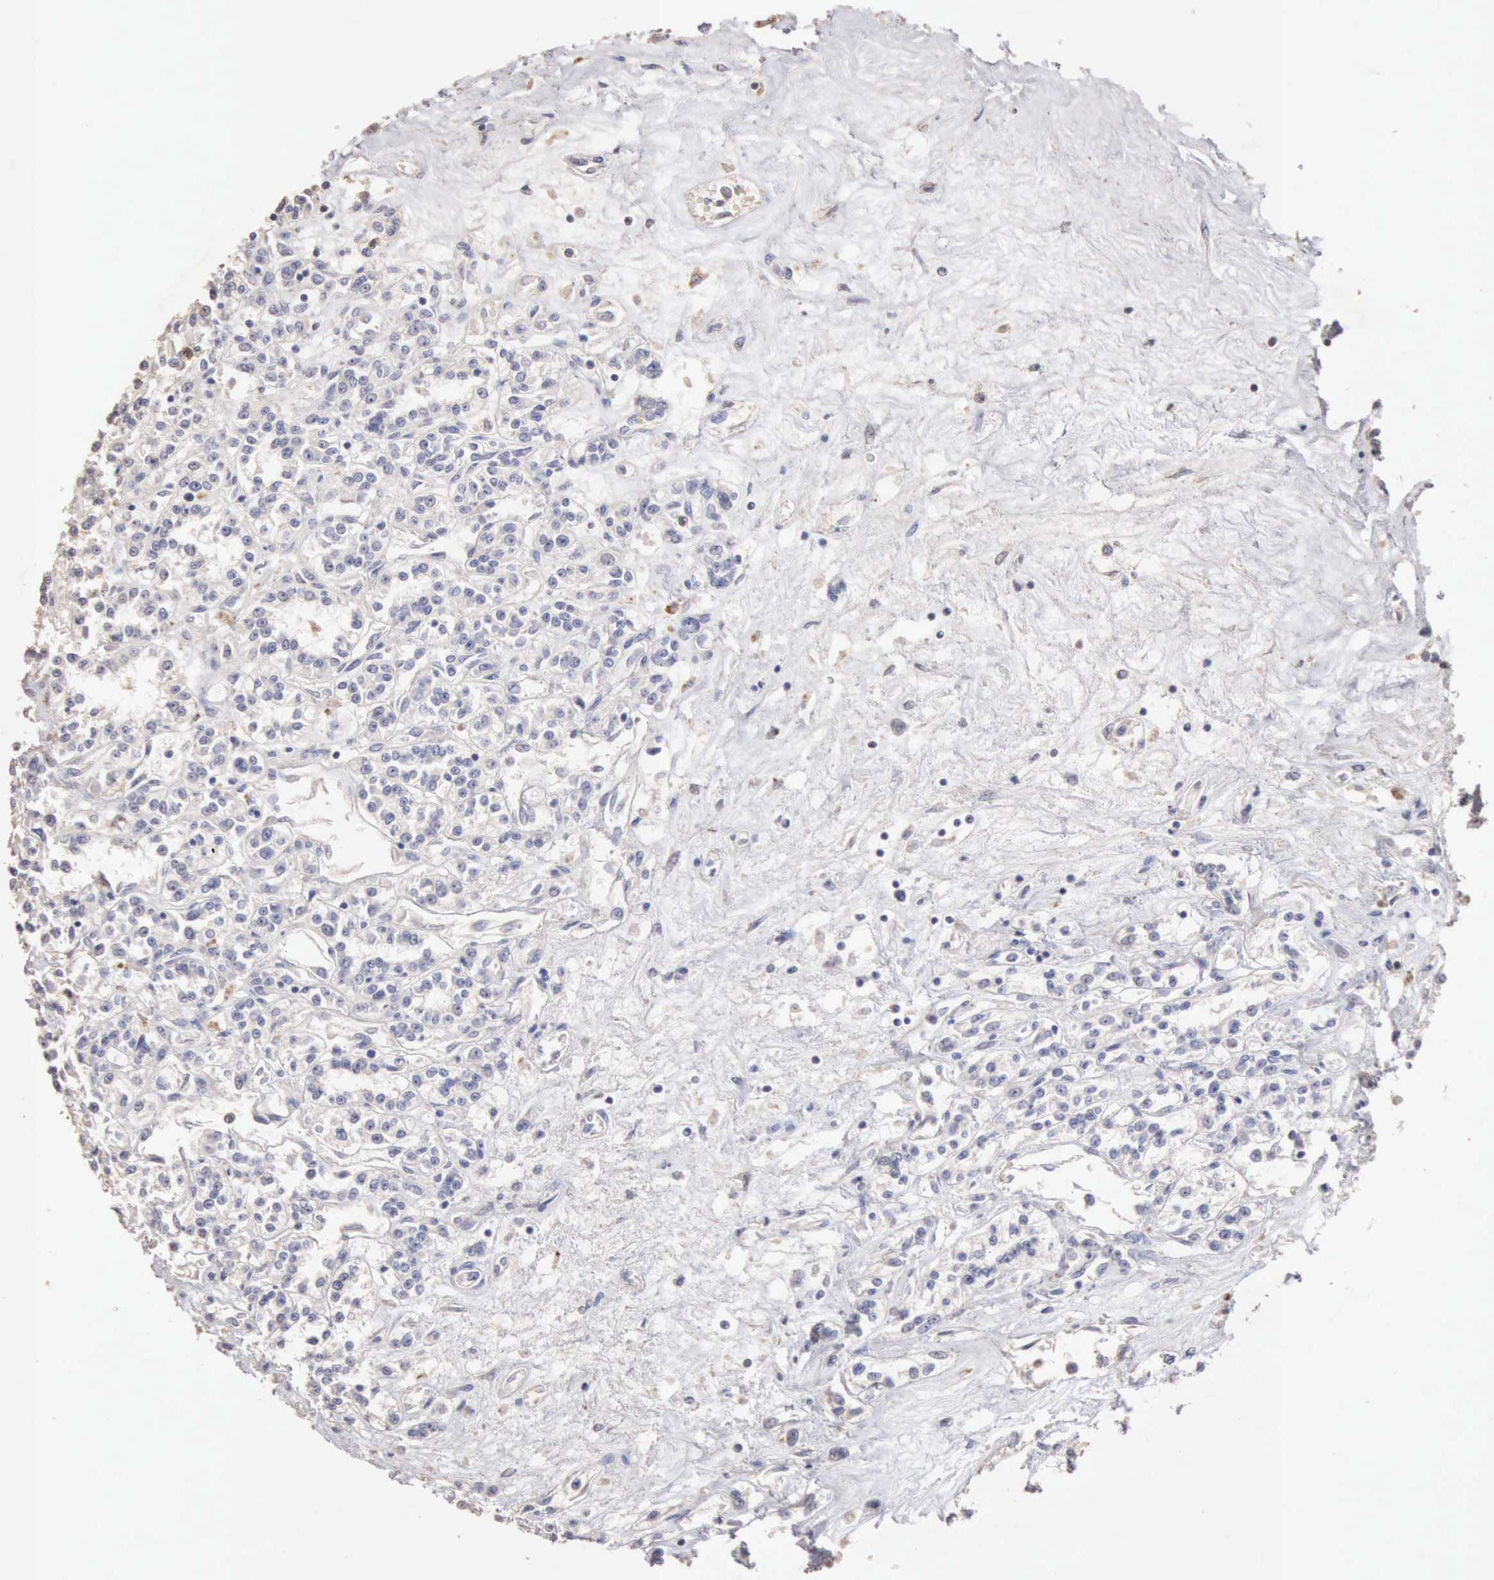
{"staining": {"intensity": "negative", "quantity": "none", "location": "none"}, "tissue": "renal cancer", "cell_type": "Tumor cells", "image_type": "cancer", "snomed": [{"axis": "morphology", "description": "Adenocarcinoma, NOS"}, {"axis": "topography", "description": "Kidney"}], "caption": "IHC image of human renal cancer (adenocarcinoma) stained for a protein (brown), which exhibits no expression in tumor cells.", "gene": "KRT6B", "patient": {"sex": "female", "age": 76}}